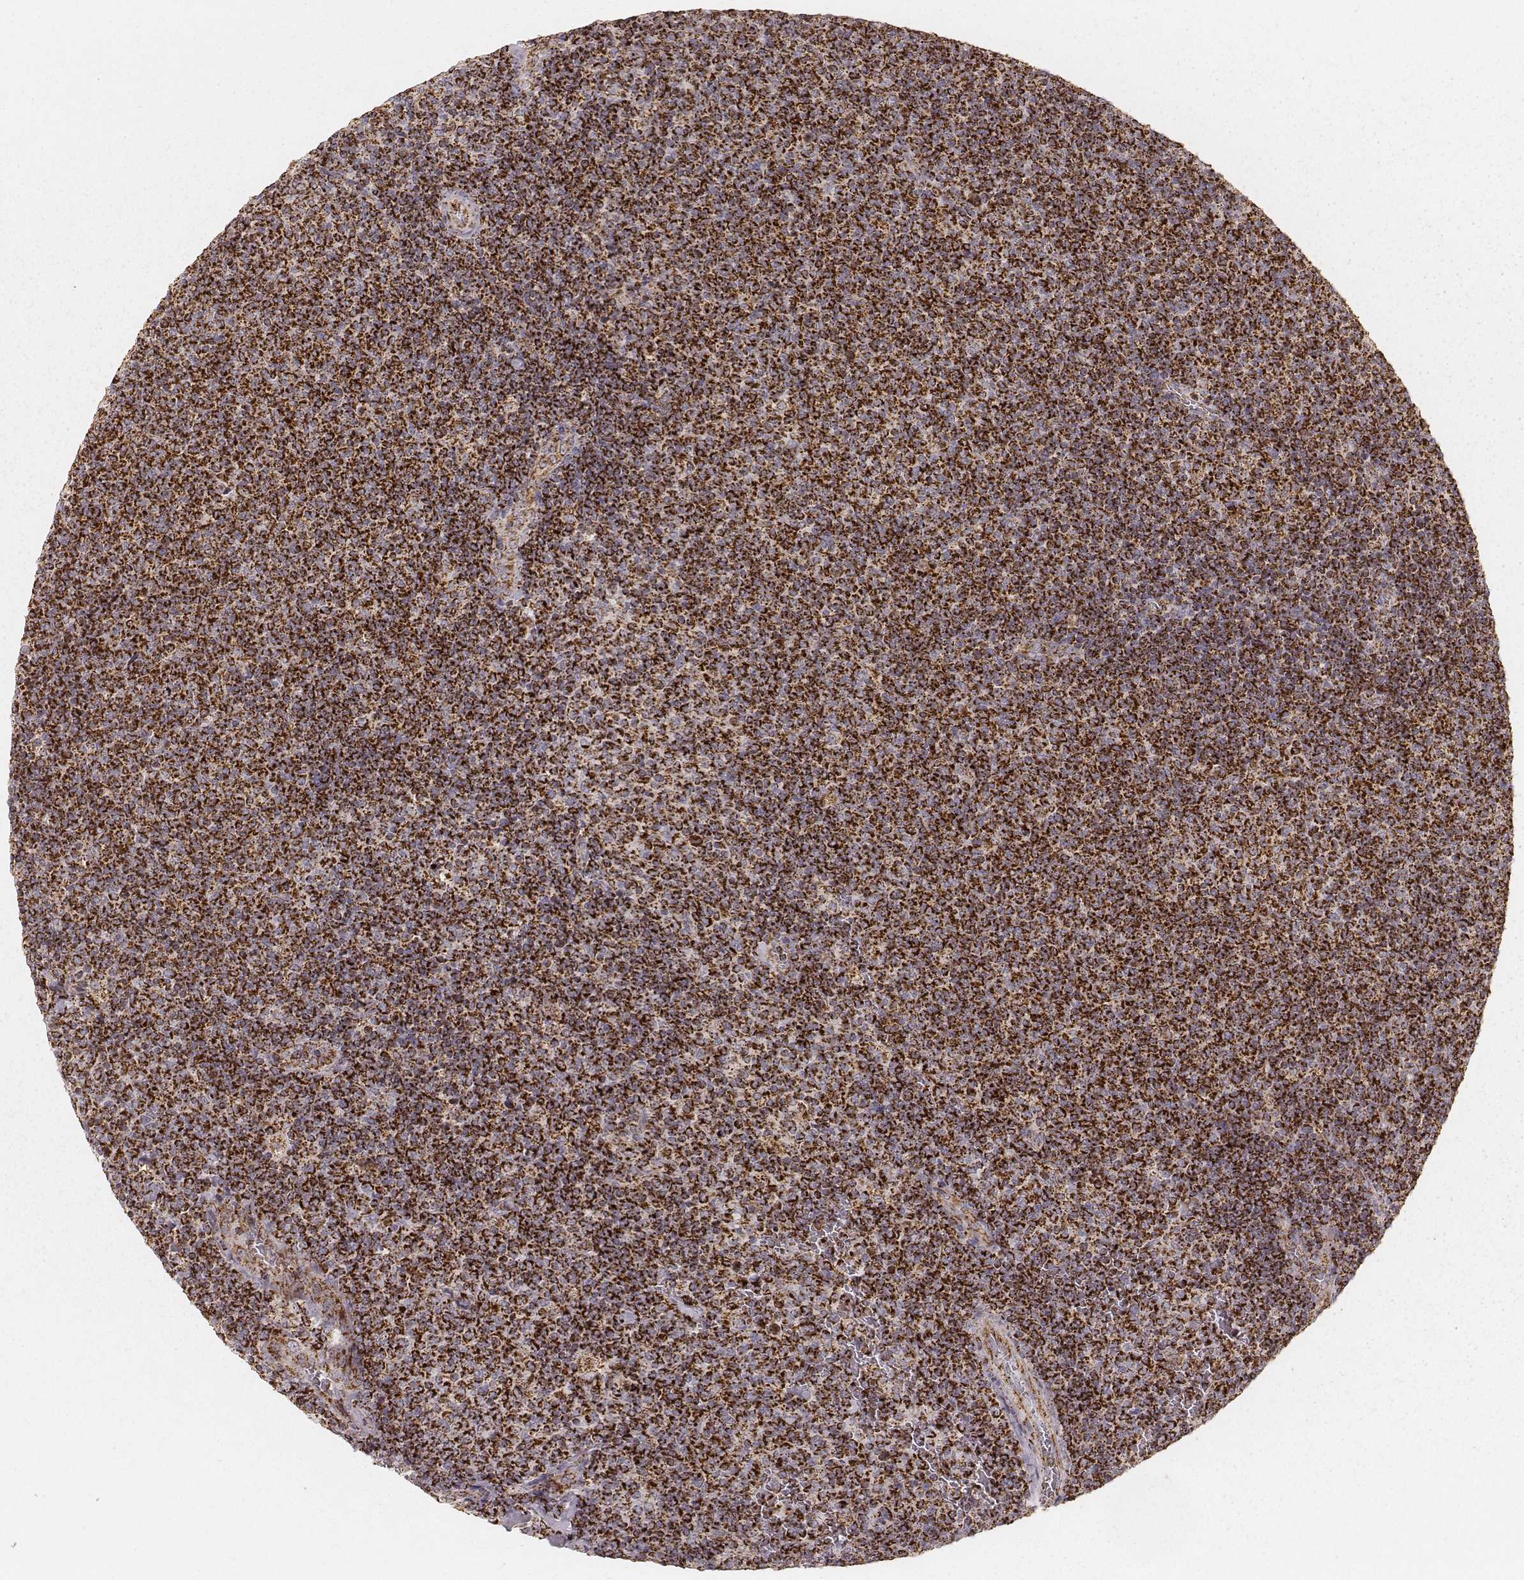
{"staining": {"intensity": "strong", "quantity": ">75%", "location": "cytoplasmic/membranous"}, "tissue": "lymphoma", "cell_type": "Tumor cells", "image_type": "cancer", "snomed": [{"axis": "morphology", "description": "Malignant lymphoma, non-Hodgkin's type, Low grade"}, {"axis": "topography", "description": "Lymph node"}], "caption": "Protein analysis of lymphoma tissue reveals strong cytoplasmic/membranous staining in about >75% of tumor cells.", "gene": "CS", "patient": {"sex": "male", "age": 52}}